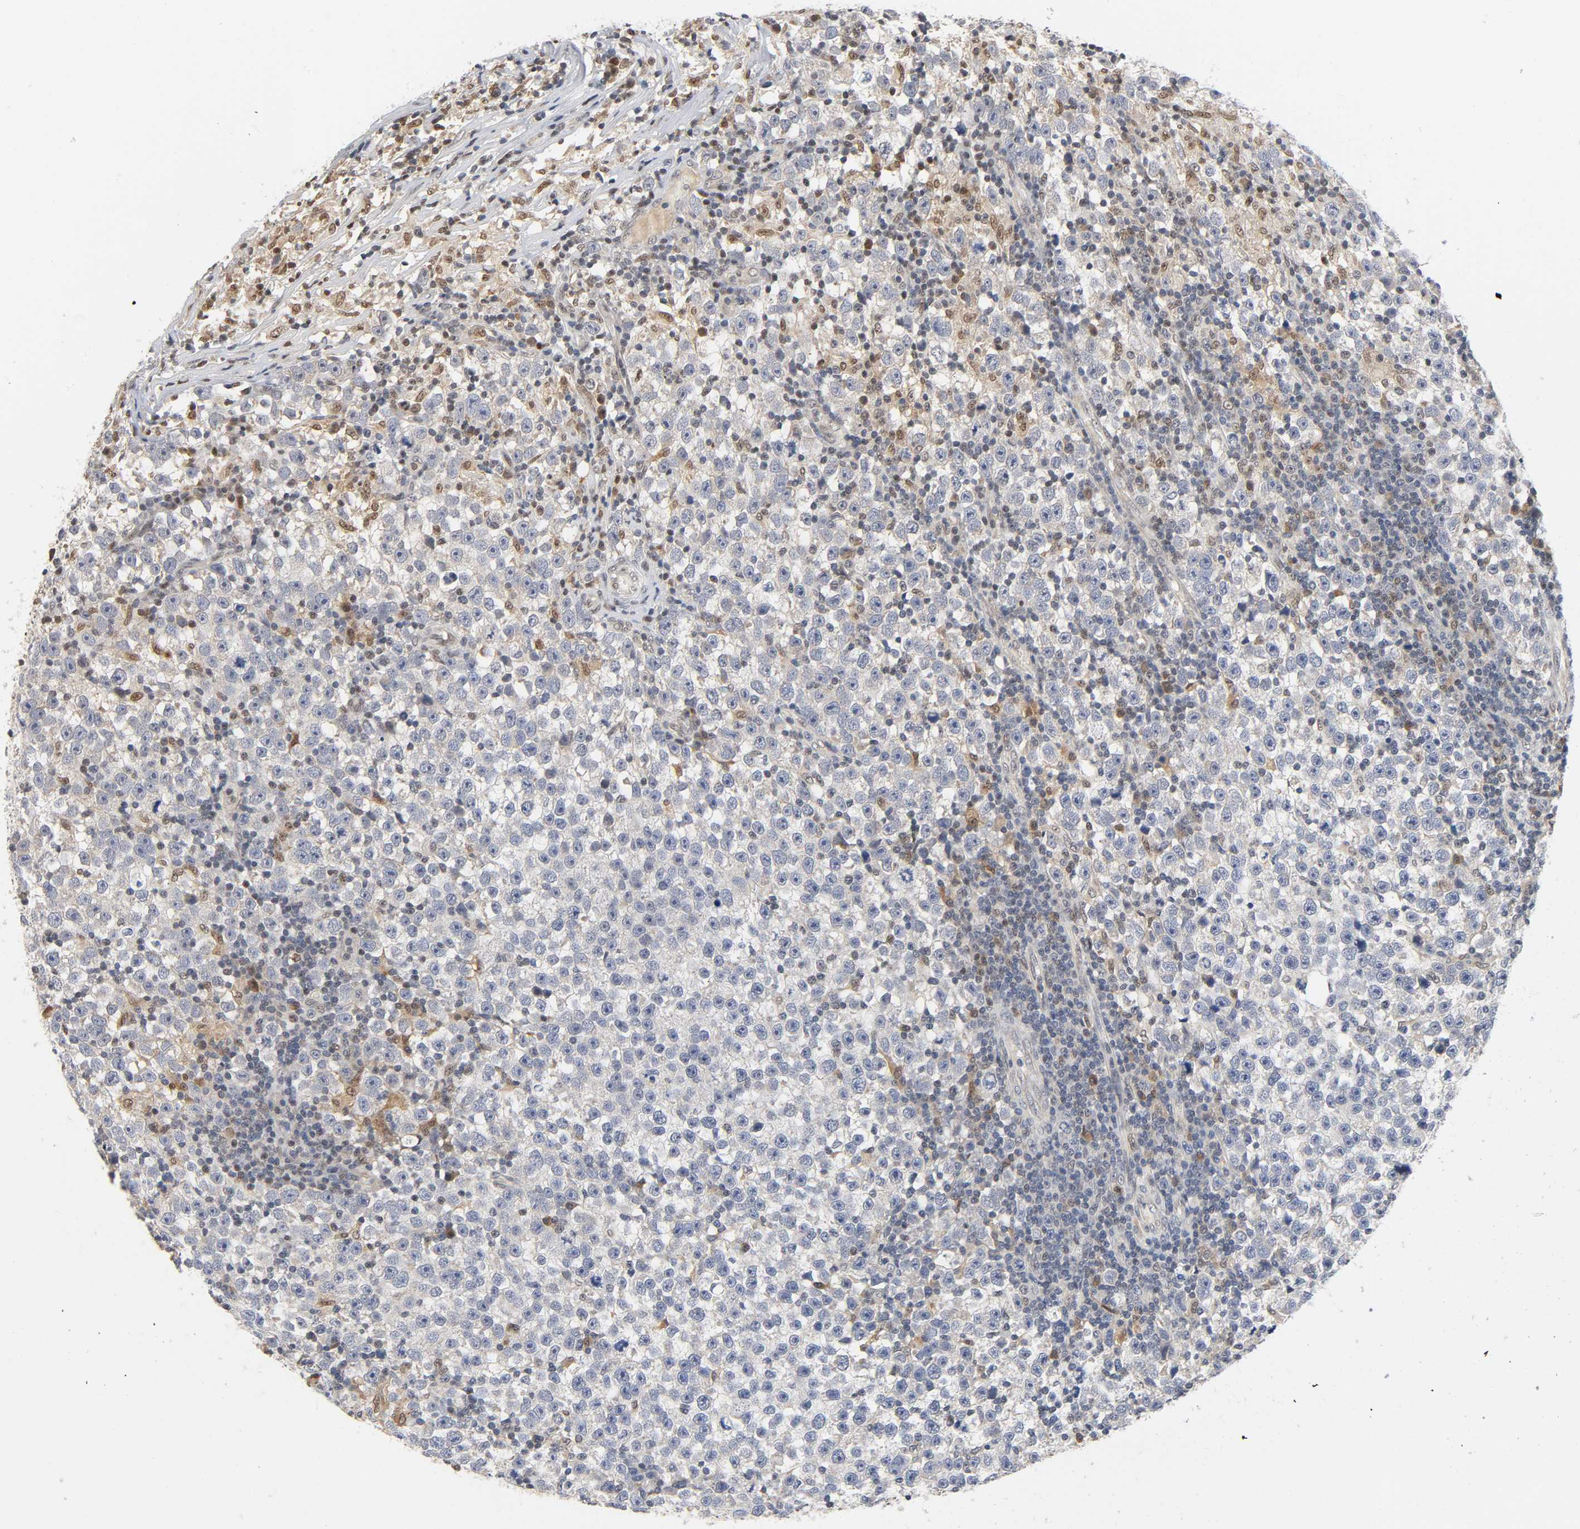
{"staining": {"intensity": "negative", "quantity": "none", "location": "none"}, "tissue": "testis cancer", "cell_type": "Tumor cells", "image_type": "cancer", "snomed": [{"axis": "morphology", "description": "Seminoma, NOS"}, {"axis": "topography", "description": "Testis"}], "caption": "Immunohistochemistry image of testis cancer (seminoma) stained for a protein (brown), which reveals no positivity in tumor cells.", "gene": "KAT2B", "patient": {"sex": "male", "age": 43}}